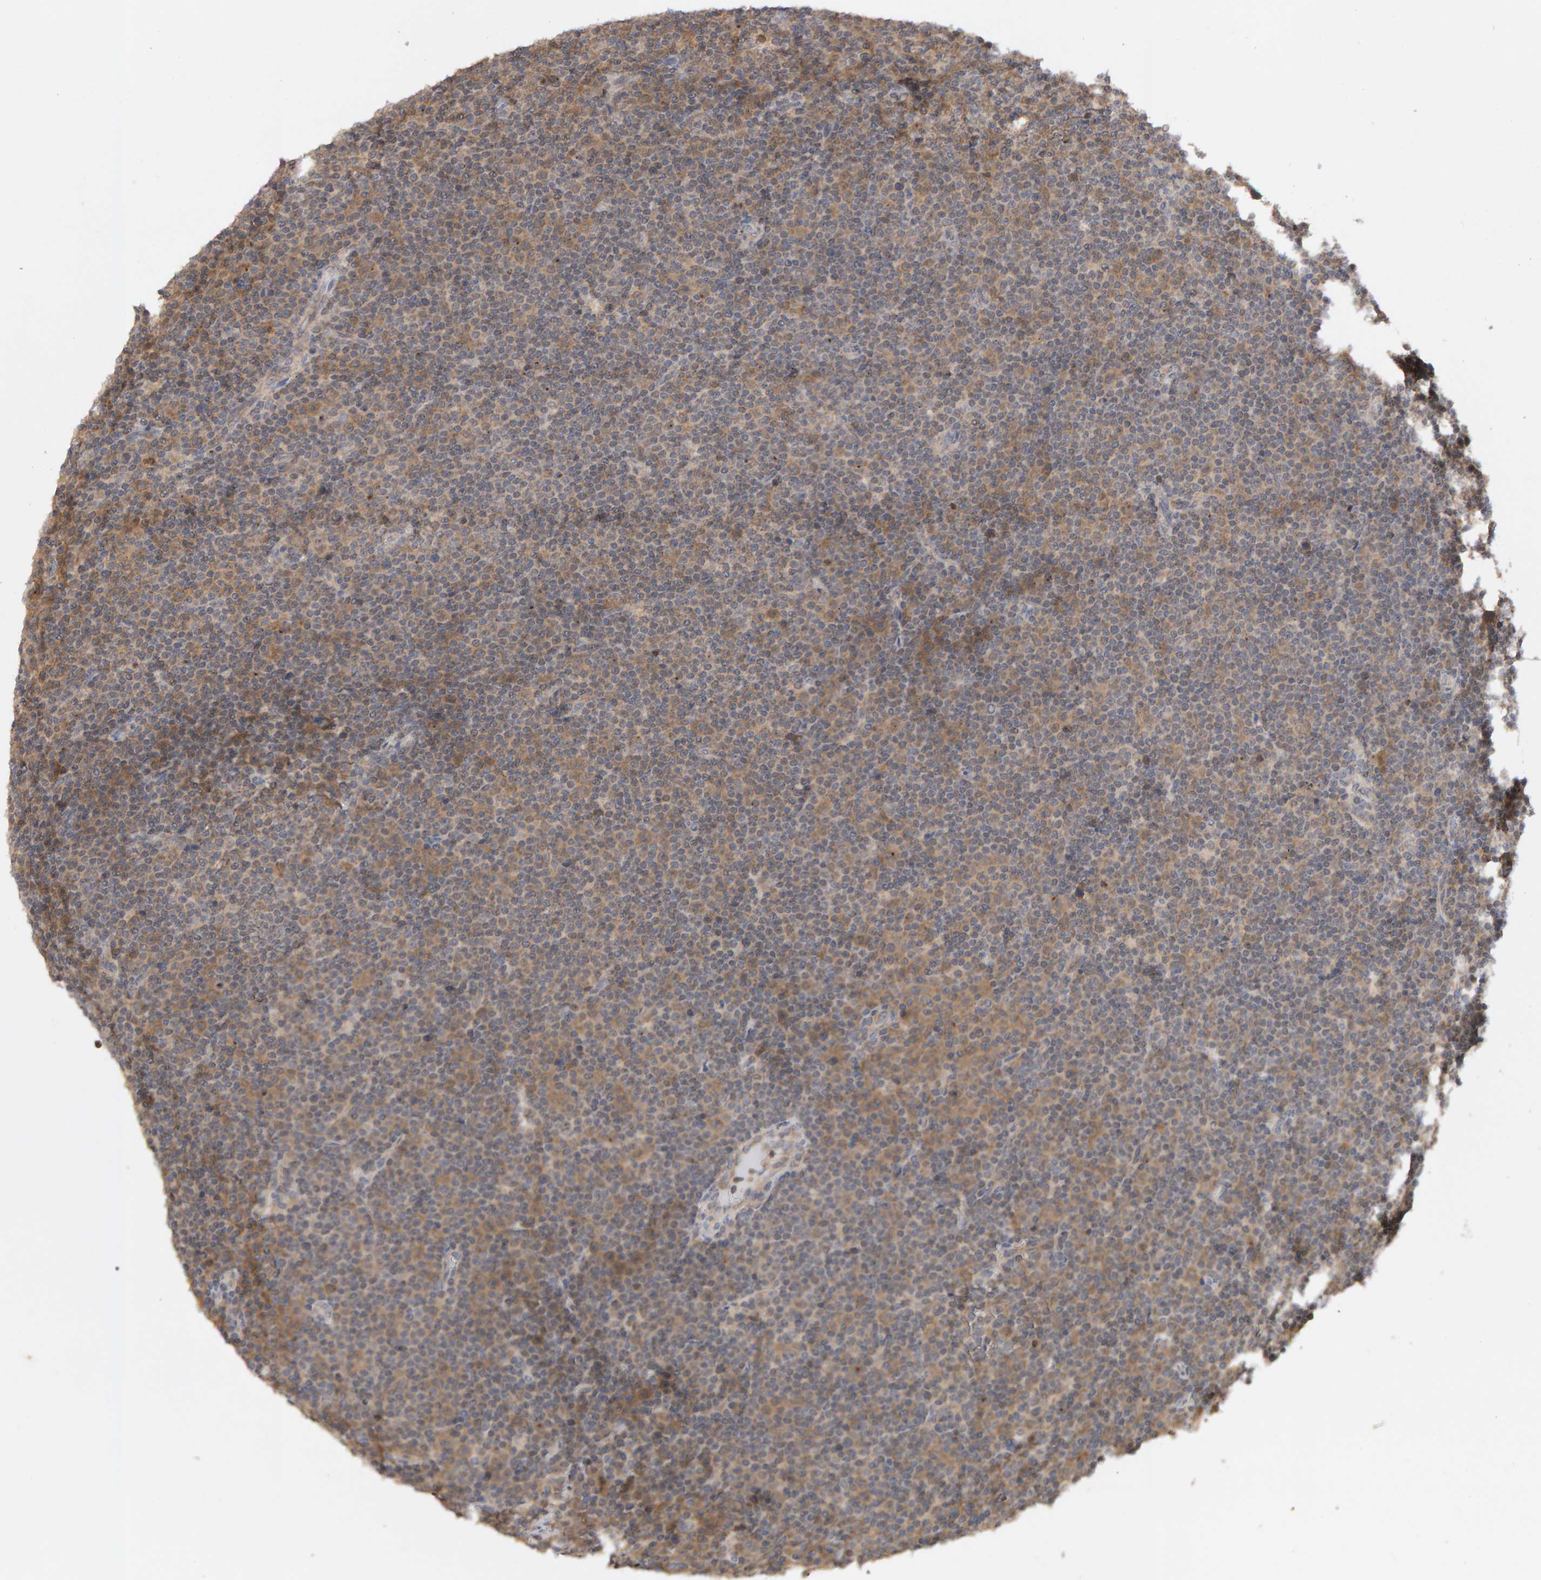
{"staining": {"intensity": "weak", "quantity": "<25%", "location": "cytoplasmic/membranous"}, "tissue": "lymphoma", "cell_type": "Tumor cells", "image_type": "cancer", "snomed": [{"axis": "morphology", "description": "Malignant lymphoma, non-Hodgkin's type, Low grade"}, {"axis": "topography", "description": "Lymph node"}], "caption": "Immunohistochemistry image of human lymphoma stained for a protein (brown), which displays no positivity in tumor cells.", "gene": "DNAJC7", "patient": {"sex": "female", "age": 67}}